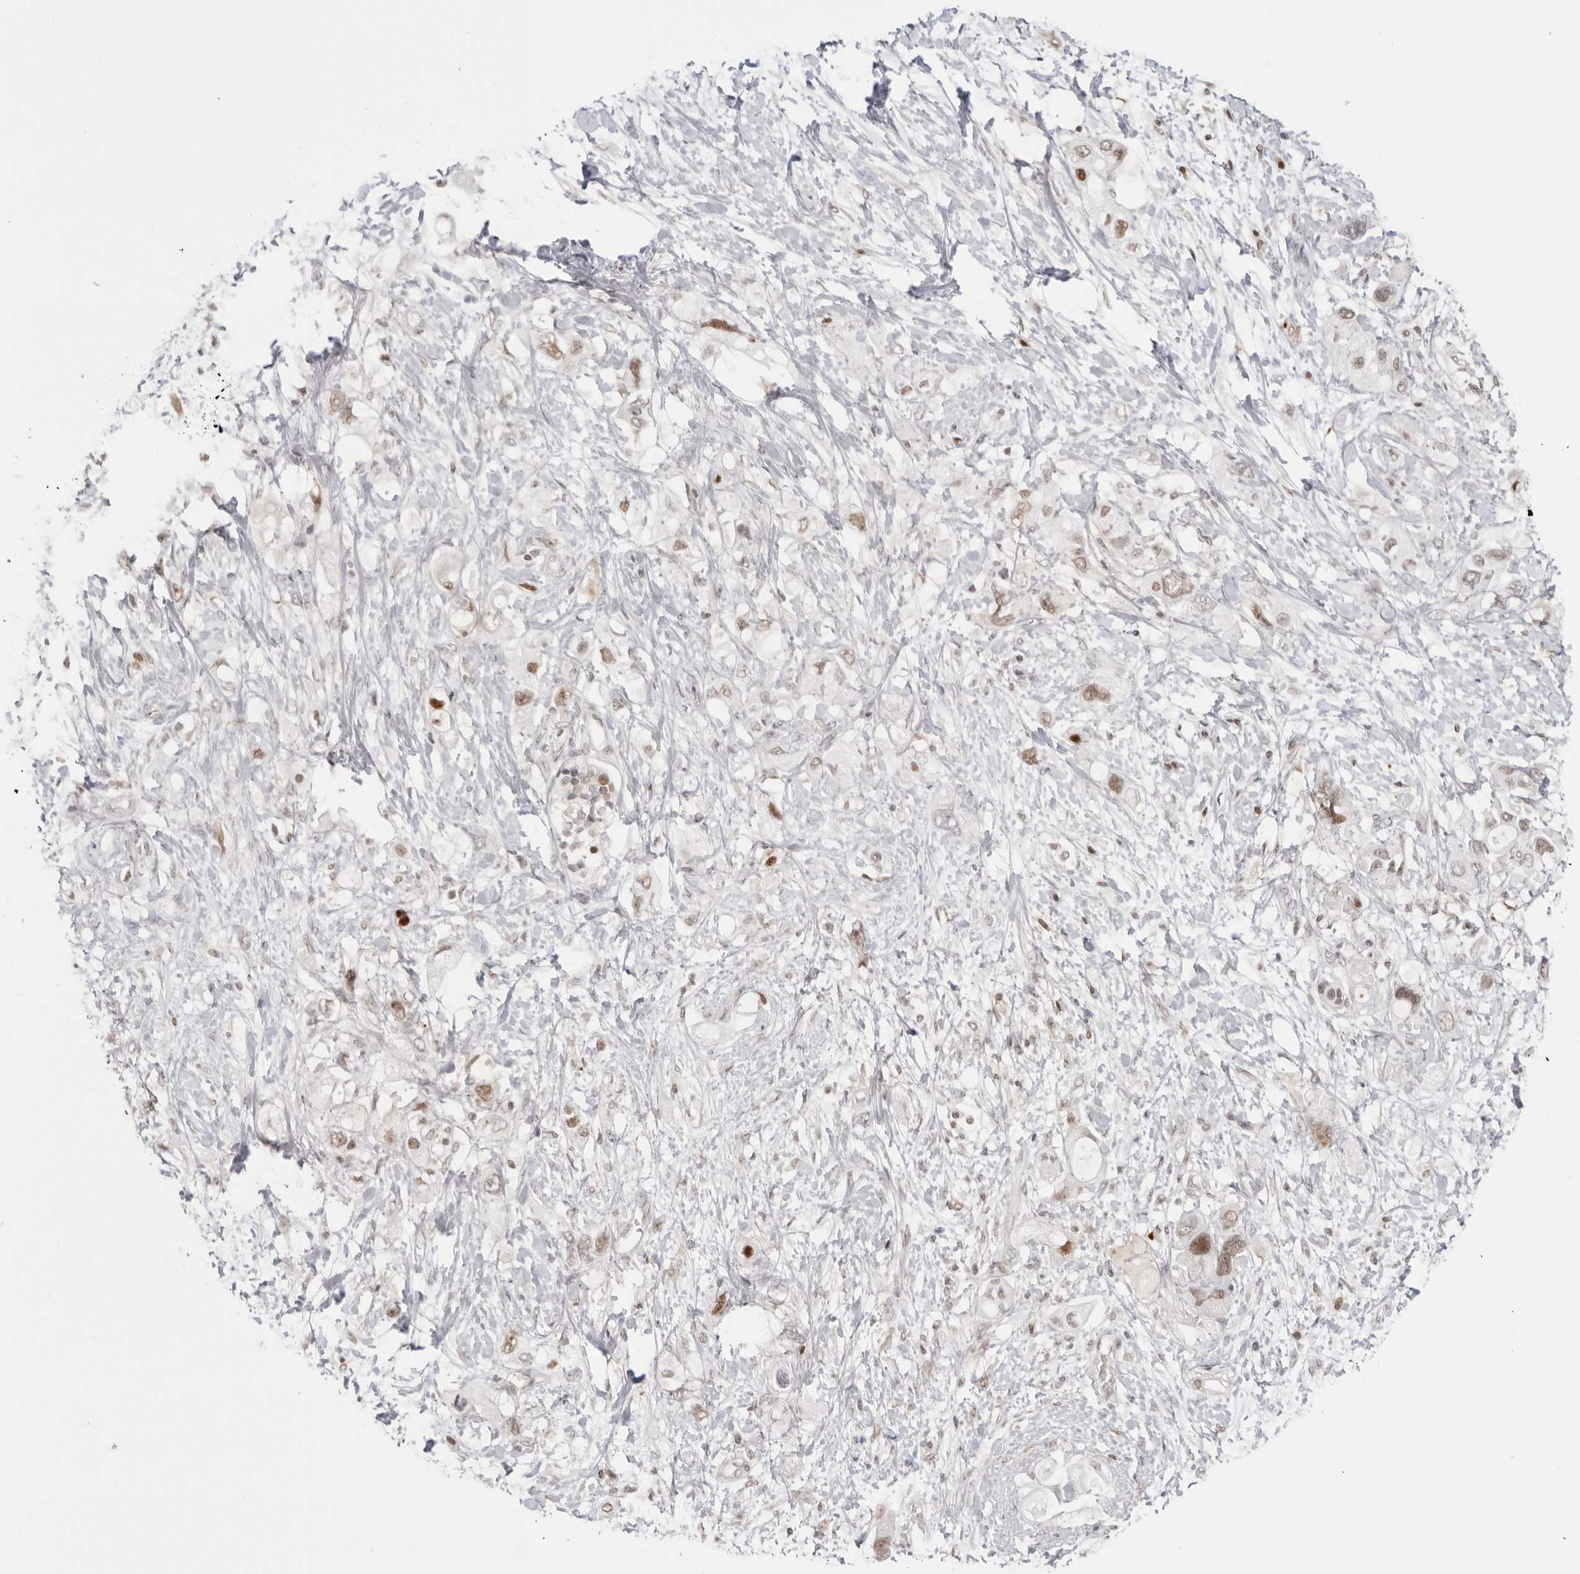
{"staining": {"intensity": "moderate", "quantity": ">75%", "location": "nuclear"}, "tissue": "pancreatic cancer", "cell_type": "Tumor cells", "image_type": "cancer", "snomed": [{"axis": "morphology", "description": "Adenocarcinoma, NOS"}, {"axis": "topography", "description": "Pancreas"}], "caption": "Immunohistochemistry of human pancreatic cancer (adenocarcinoma) exhibits medium levels of moderate nuclear expression in approximately >75% of tumor cells. The staining was performed using DAB, with brown indicating positive protein expression. Nuclei are stained blue with hematoxylin.", "gene": "RNF146", "patient": {"sex": "female", "age": 56}}